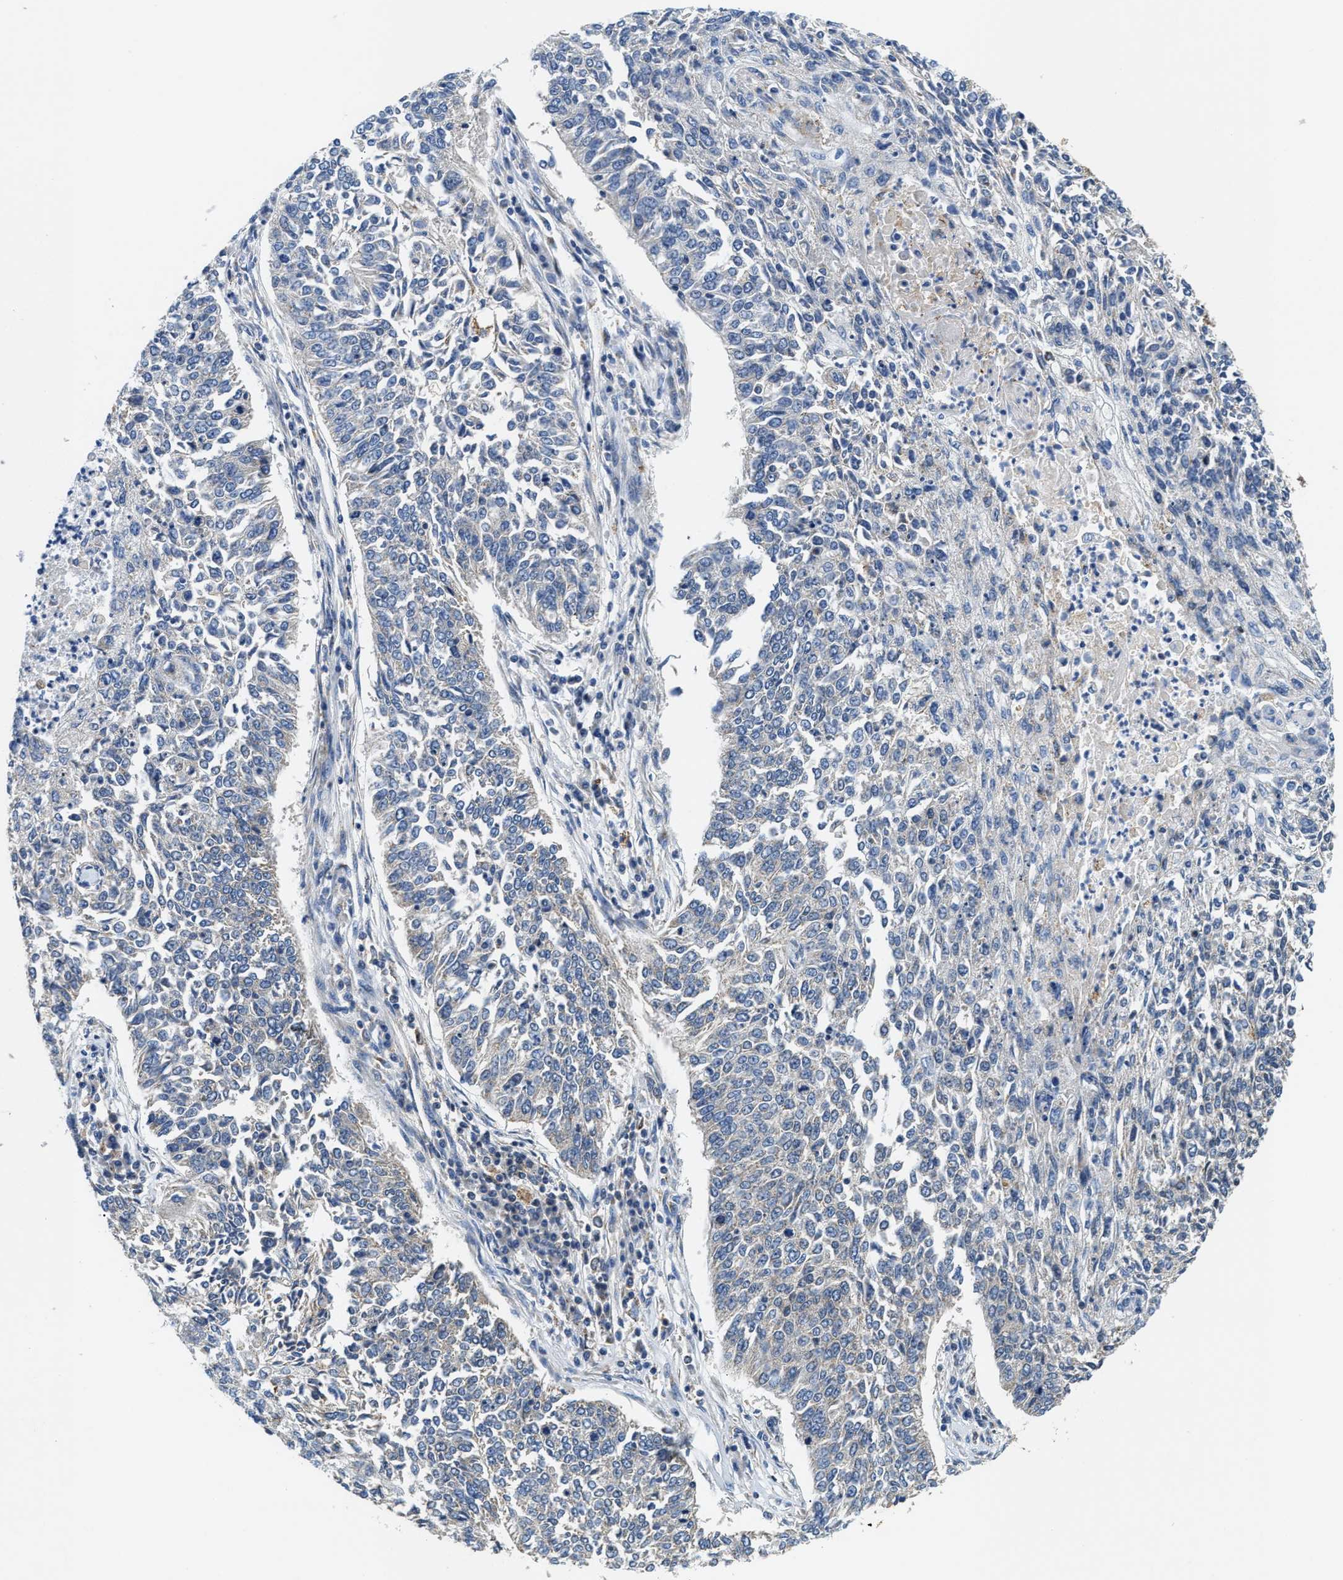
{"staining": {"intensity": "negative", "quantity": "none", "location": "none"}, "tissue": "lung cancer", "cell_type": "Tumor cells", "image_type": "cancer", "snomed": [{"axis": "morphology", "description": "Normal tissue, NOS"}, {"axis": "morphology", "description": "Squamous cell carcinoma, NOS"}, {"axis": "topography", "description": "Cartilage tissue"}, {"axis": "topography", "description": "Bronchus"}, {"axis": "topography", "description": "Lung"}], "caption": "Tumor cells show no significant positivity in lung cancer (squamous cell carcinoma).", "gene": "CCM2", "patient": {"sex": "female", "age": 49}}